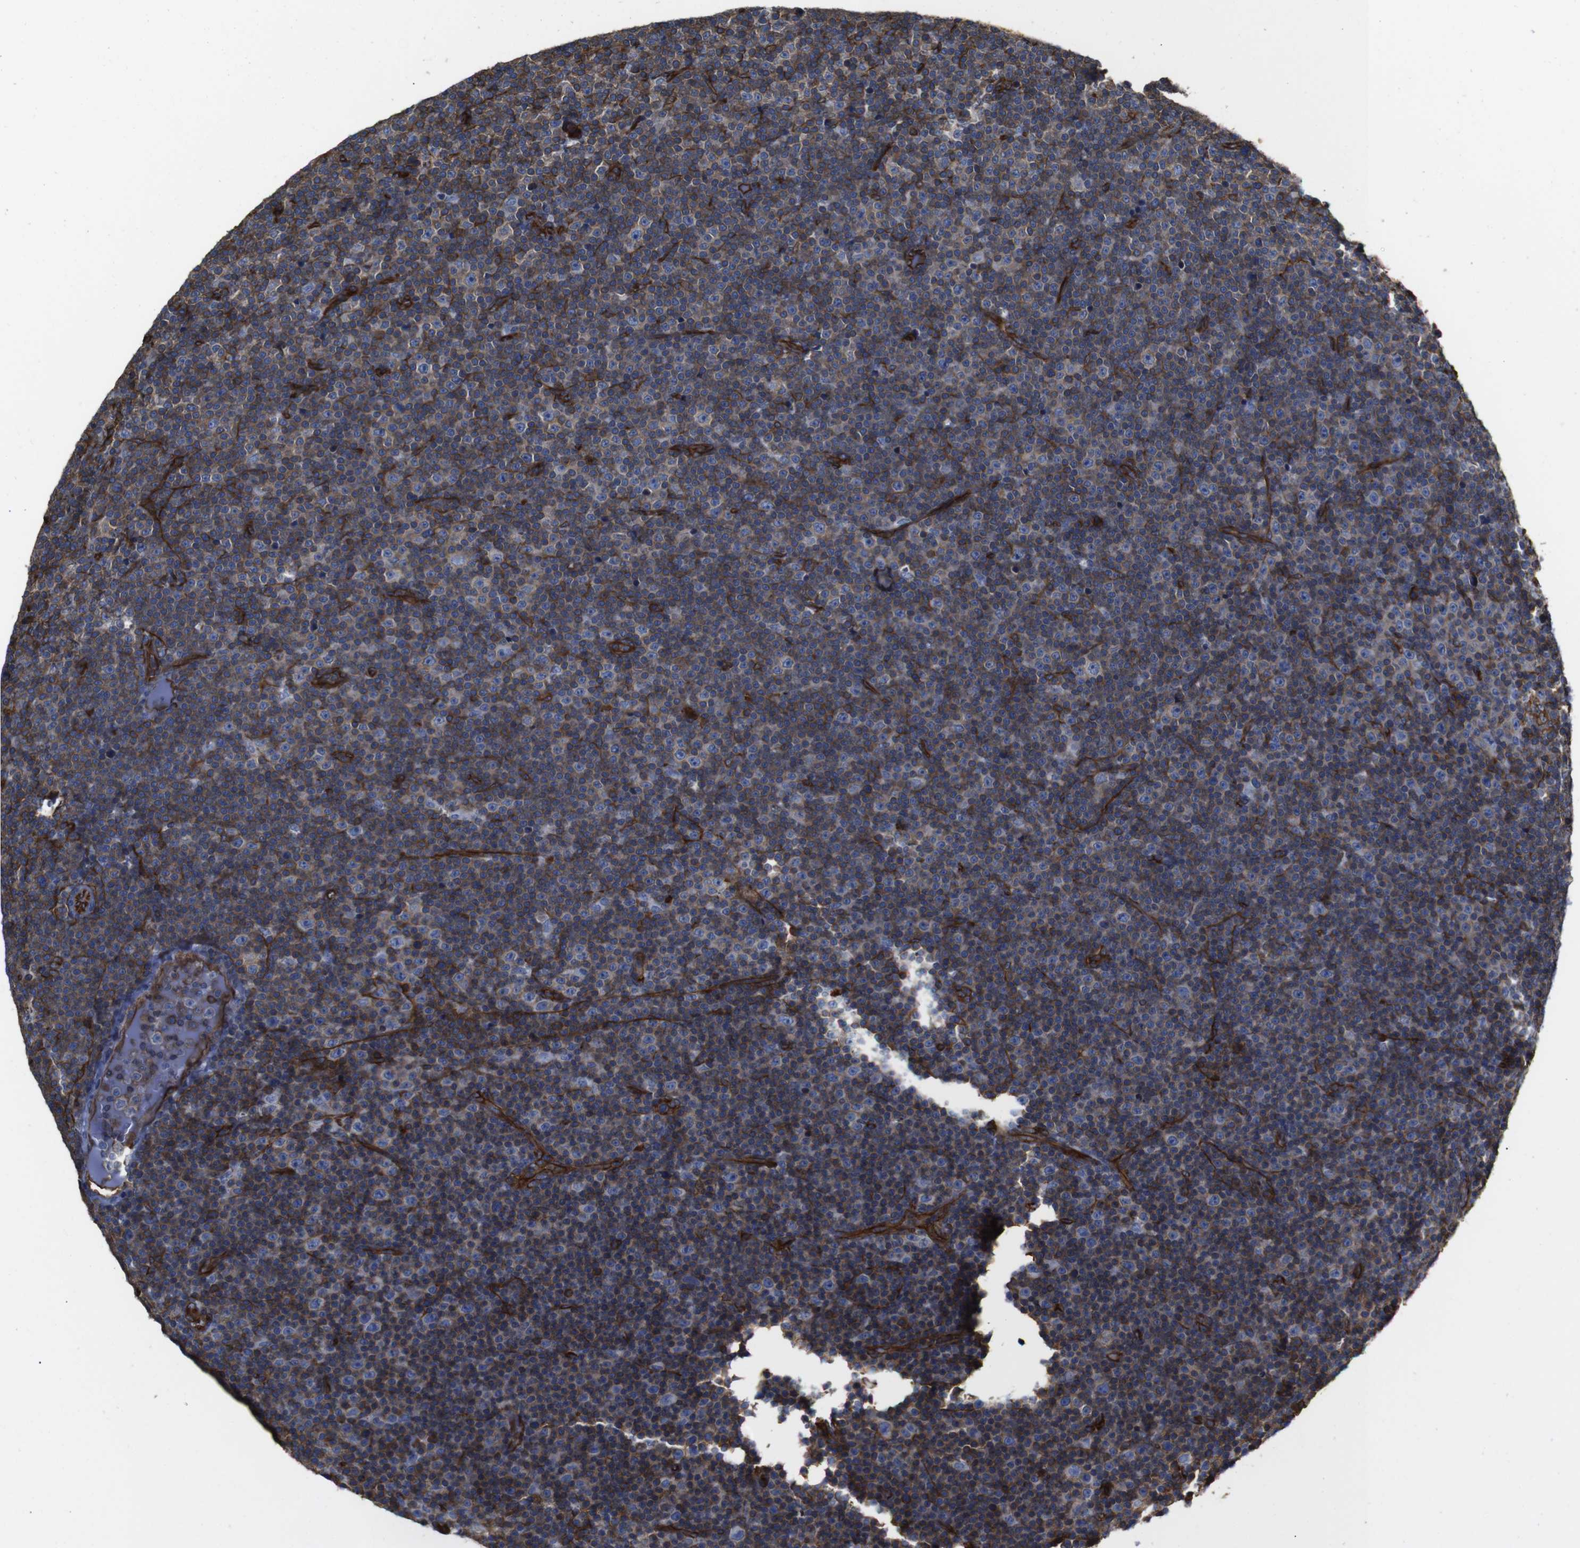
{"staining": {"intensity": "moderate", "quantity": "<25%", "location": "cytoplasmic/membranous"}, "tissue": "lymphoma", "cell_type": "Tumor cells", "image_type": "cancer", "snomed": [{"axis": "morphology", "description": "Malignant lymphoma, non-Hodgkin's type, Low grade"}, {"axis": "topography", "description": "Lymph node"}], "caption": "Immunohistochemical staining of human low-grade malignant lymphoma, non-Hodgkin's type exhibits low levels of moderate cytoplasmic/membranous protein expression in about <25% of tumor cells.", "gene": "SPTBN1", "patient": {"sex": "female", "age": 67}}